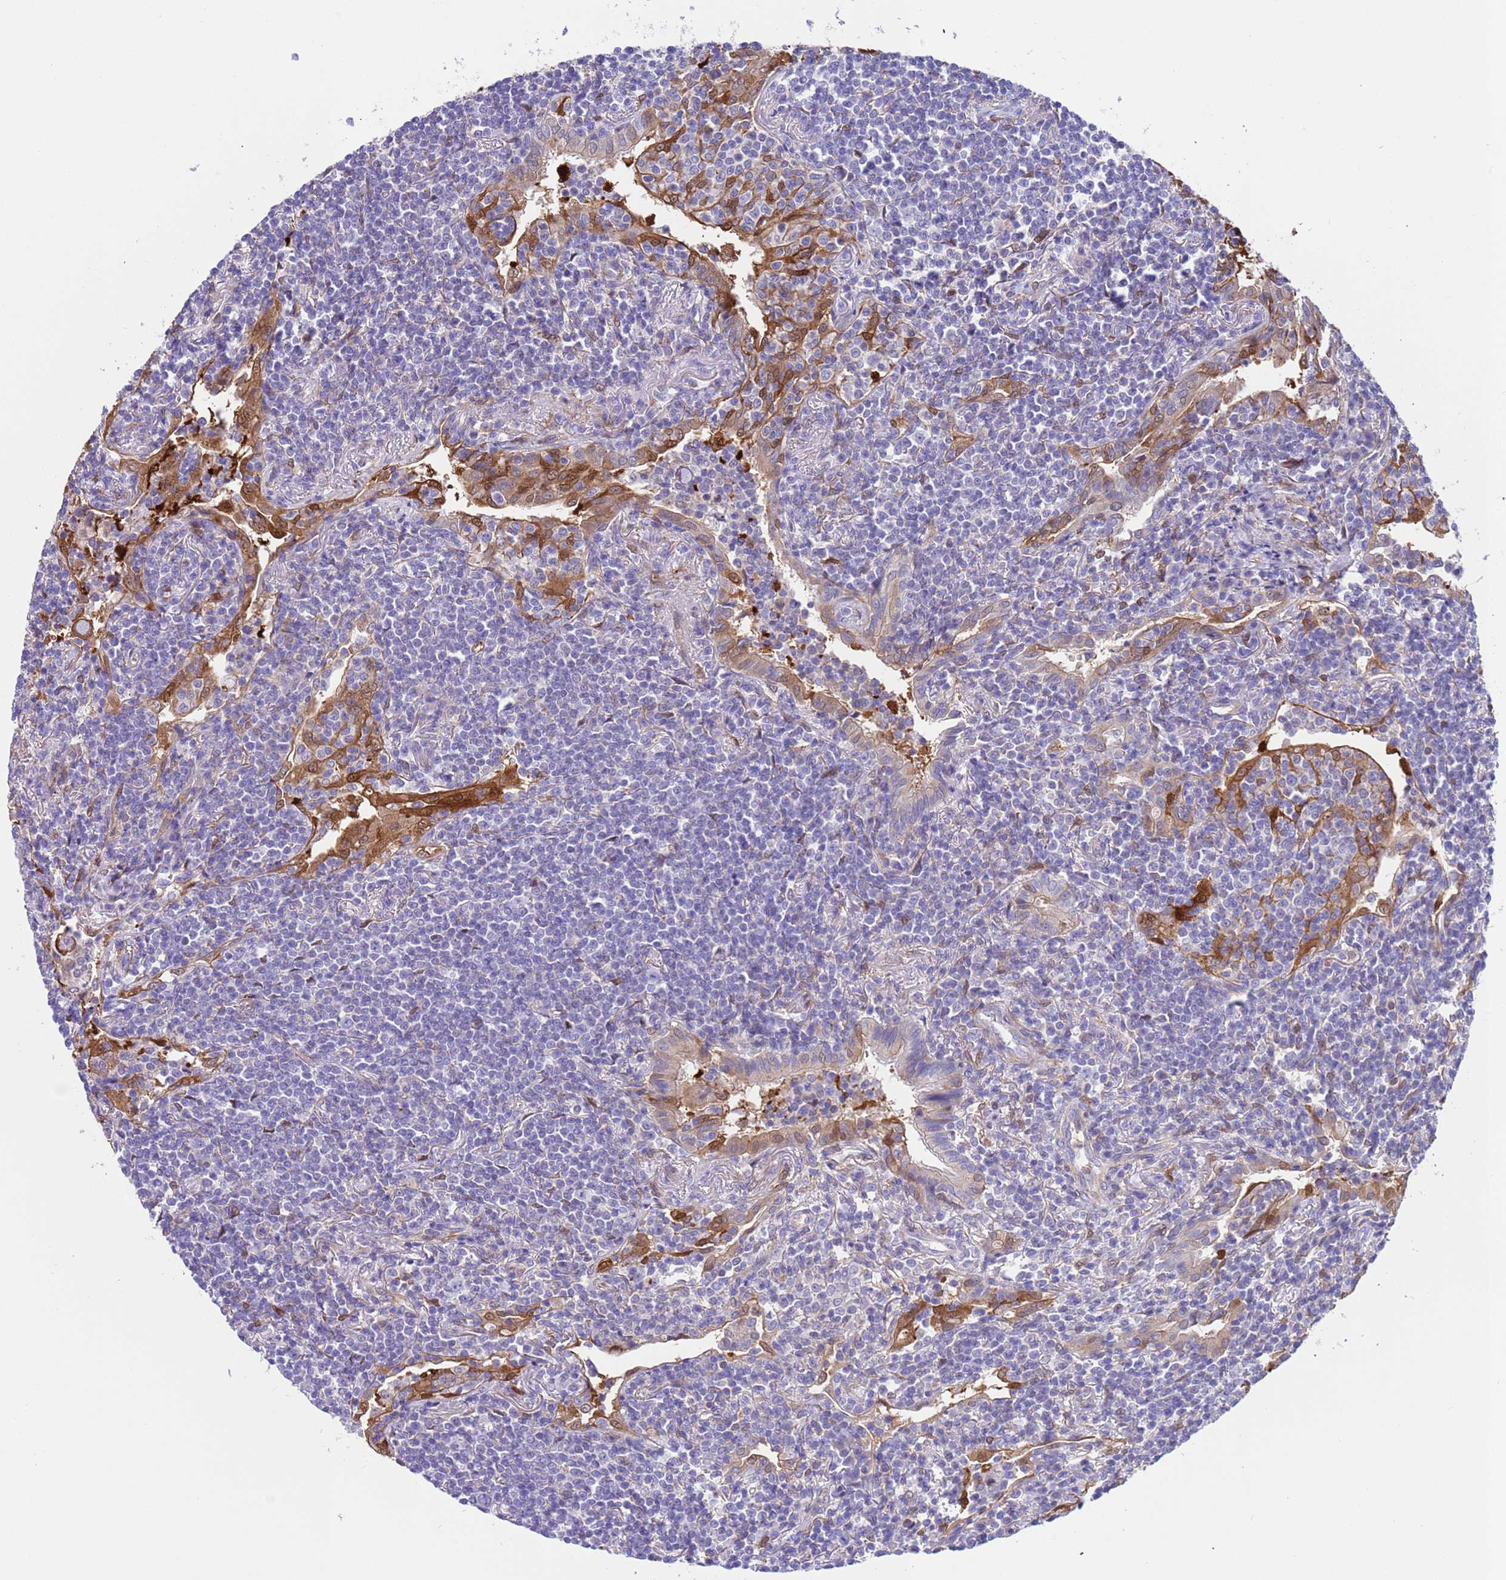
{"staining": {"intensity": "negative", "quantity": "none", "location": "none"}, "tissue": "lymphoma", "cell_type": "Tumor cells", "image_type": "cancer", "snomed": [{"axis": "morphology", "description": "Malignant lymphoma, non-Hodgkin's type, Low grade"}, {"axis": "topography", "description": "Lung"}], "caption": "Tumor cells are negative for protein expression in human lymphoma.", "gene": "C6orf47", "patient": {"sex": "female", "age": 71}}